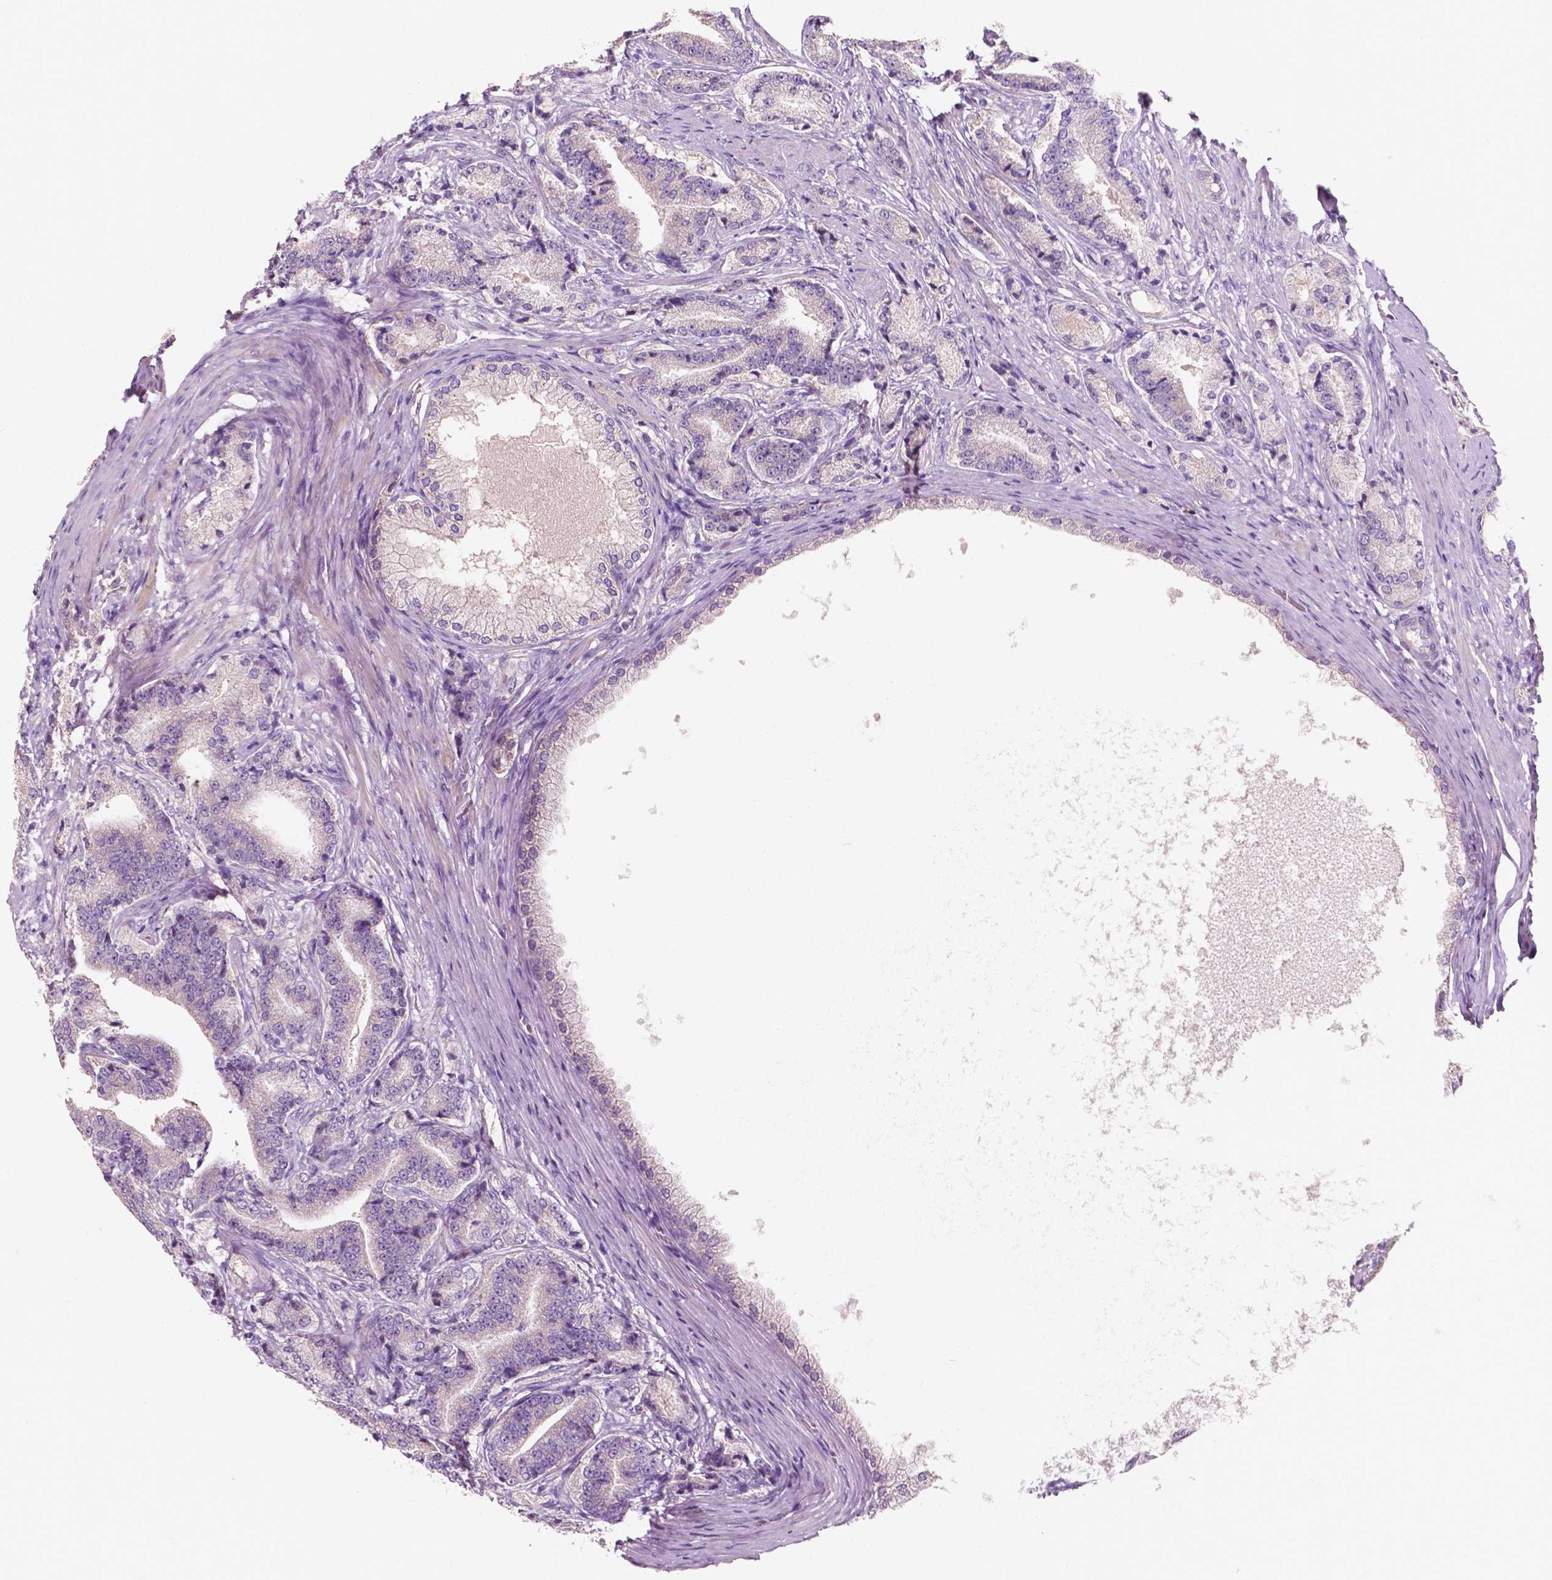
{"staining": {"intensity": "negative", "quantity": "none", "location": "none"}, "tissue": "prostate cancer", "cell_type": "Tumor cells", "image_type": "cancer", "snomed": [{"axis": "morphology", "description": "Adenocarcinoma, High grade"}, {"axis": "topography", "description": "Prostate and seminal vesicle, NOS"}], "caption": "Immunohistochemistry (IHC) of human prostate cancer demonstrates no positivity in tumor cells. (Stains: DAB (3,3'-diaminobenzidine) immunohistochemistry with hematoxylin counter stain, Microscopy: brightfield microscopy at high magnification).", "gene": "SEMA4A", "patient": {"sex": "male", "age": 61}}